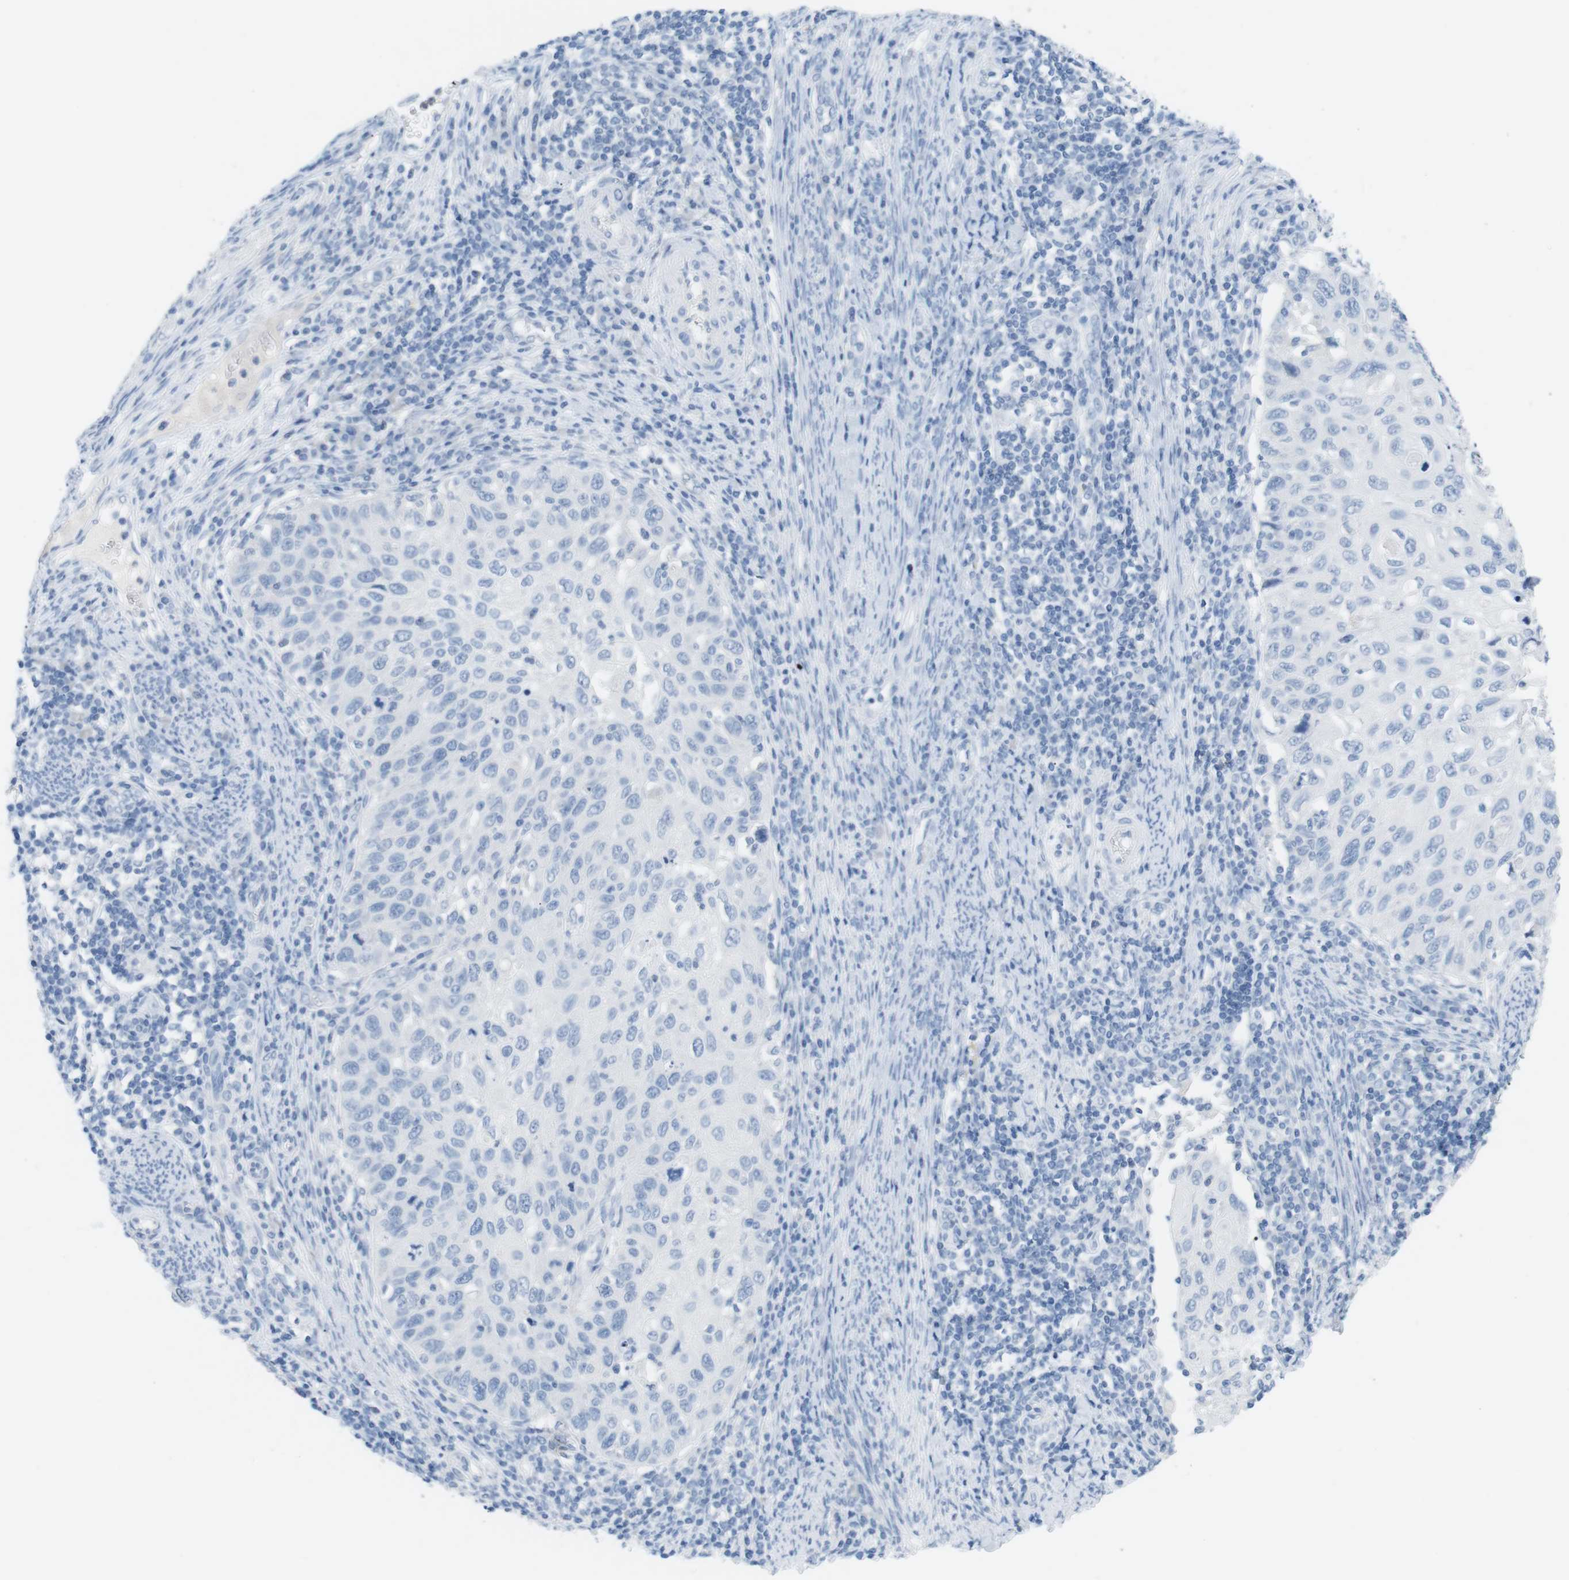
{"staining": {"intensity": "negative", "quantity": "none", "location": "none"}, "tissue": "cervical cancer", "cell_type": "Tumor cells", "image_type": "cancer", "snomed": [{"axis": "morphology", "description": "Squamous cell carcinoma, NOS"}, {"axis": "topography", "description": "Cervix"}], "caption": "Immunohistochemistry (IHC) histopathology image of neoplastic tissue: human cervical cancer stained with DAB (3,3'-diaminobenzidine) displays no significant protein staining in tumor cells.", "gene": "HBG2", "patient": {"sex": "female", "age": 70}}